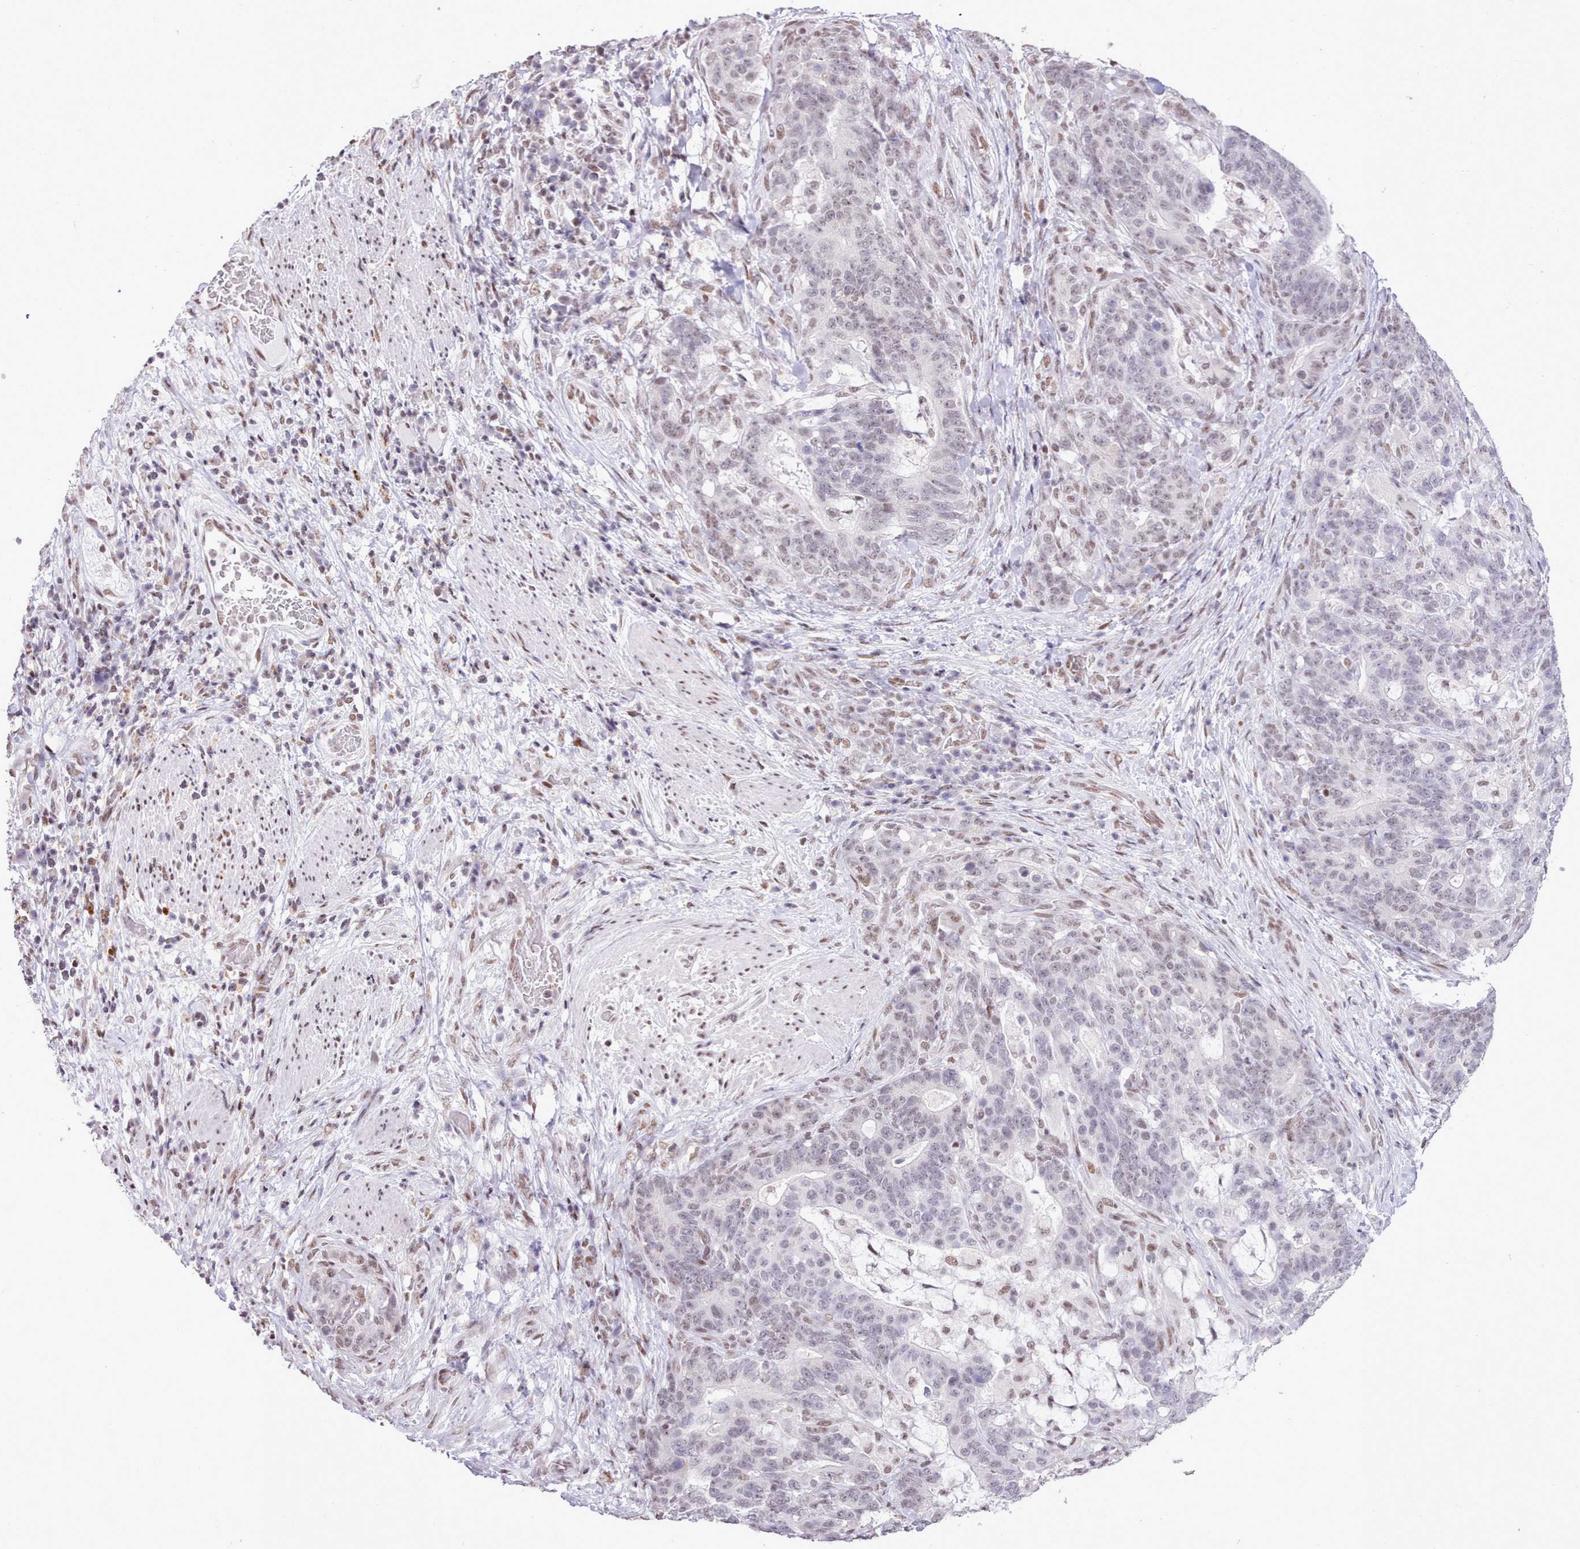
{"staining": {"intensity": "weak", "quantity": "<25%", "location": "nuclear"}, "tissue": "stomach cancer", "cell_type": "Tumor cells", "image_type": "cancer", "snomed": [{"axis": "morphology", "description": "Normal tissue, NOS"}, {"axis": "morphology", "description": "Adenocarcinoma, NOS"}, {"axis": "topography", "description": "Stomach"}], "caption": "Stomach cancer was stained to show a protein in brown. There is no significant expression in tumor cells.", "gene": "TAF15", "patient": {"sex": "female", "age": 64}}